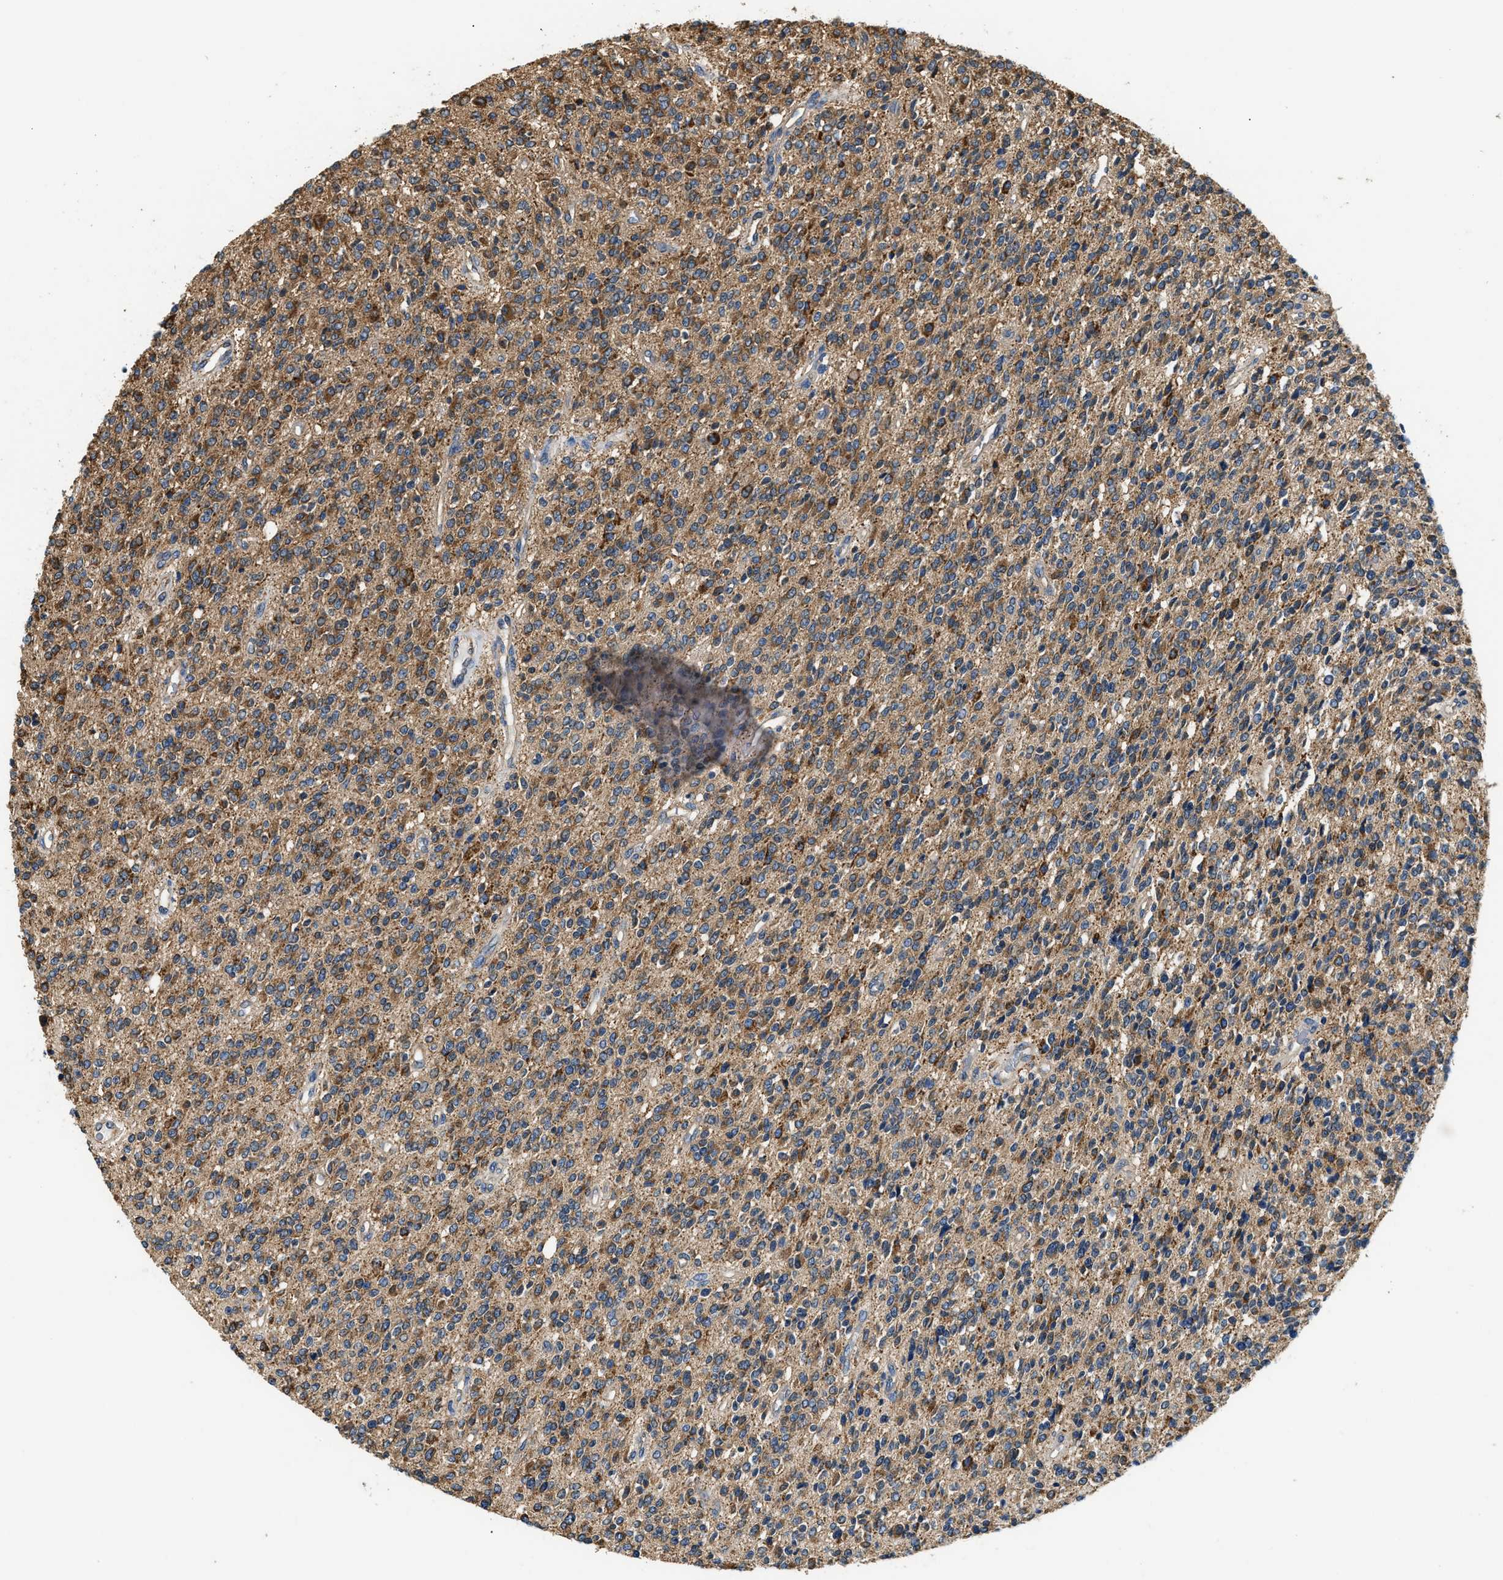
{"staining": {"intensity": "moderate", "quantity": ">75%", "location": "cytoplasmic/membranous"}, "tissue": "glioma", "cell_type": "Tumor cells", "image_type": "cancer", "snomed": [{"axis": "morphology", "description": "Glioma, malignant, High grade"}, {"axis": "topography", "description": "Brain"}], "caption": "Brown immunohistochemical staining in malignant glioma (high-grade) shows moderate cytoplasmic/membranous positivity in about >75% of tumor cells.", "gene": "PPP2R1B", "patient": {"sex": "male", "age": 34}}